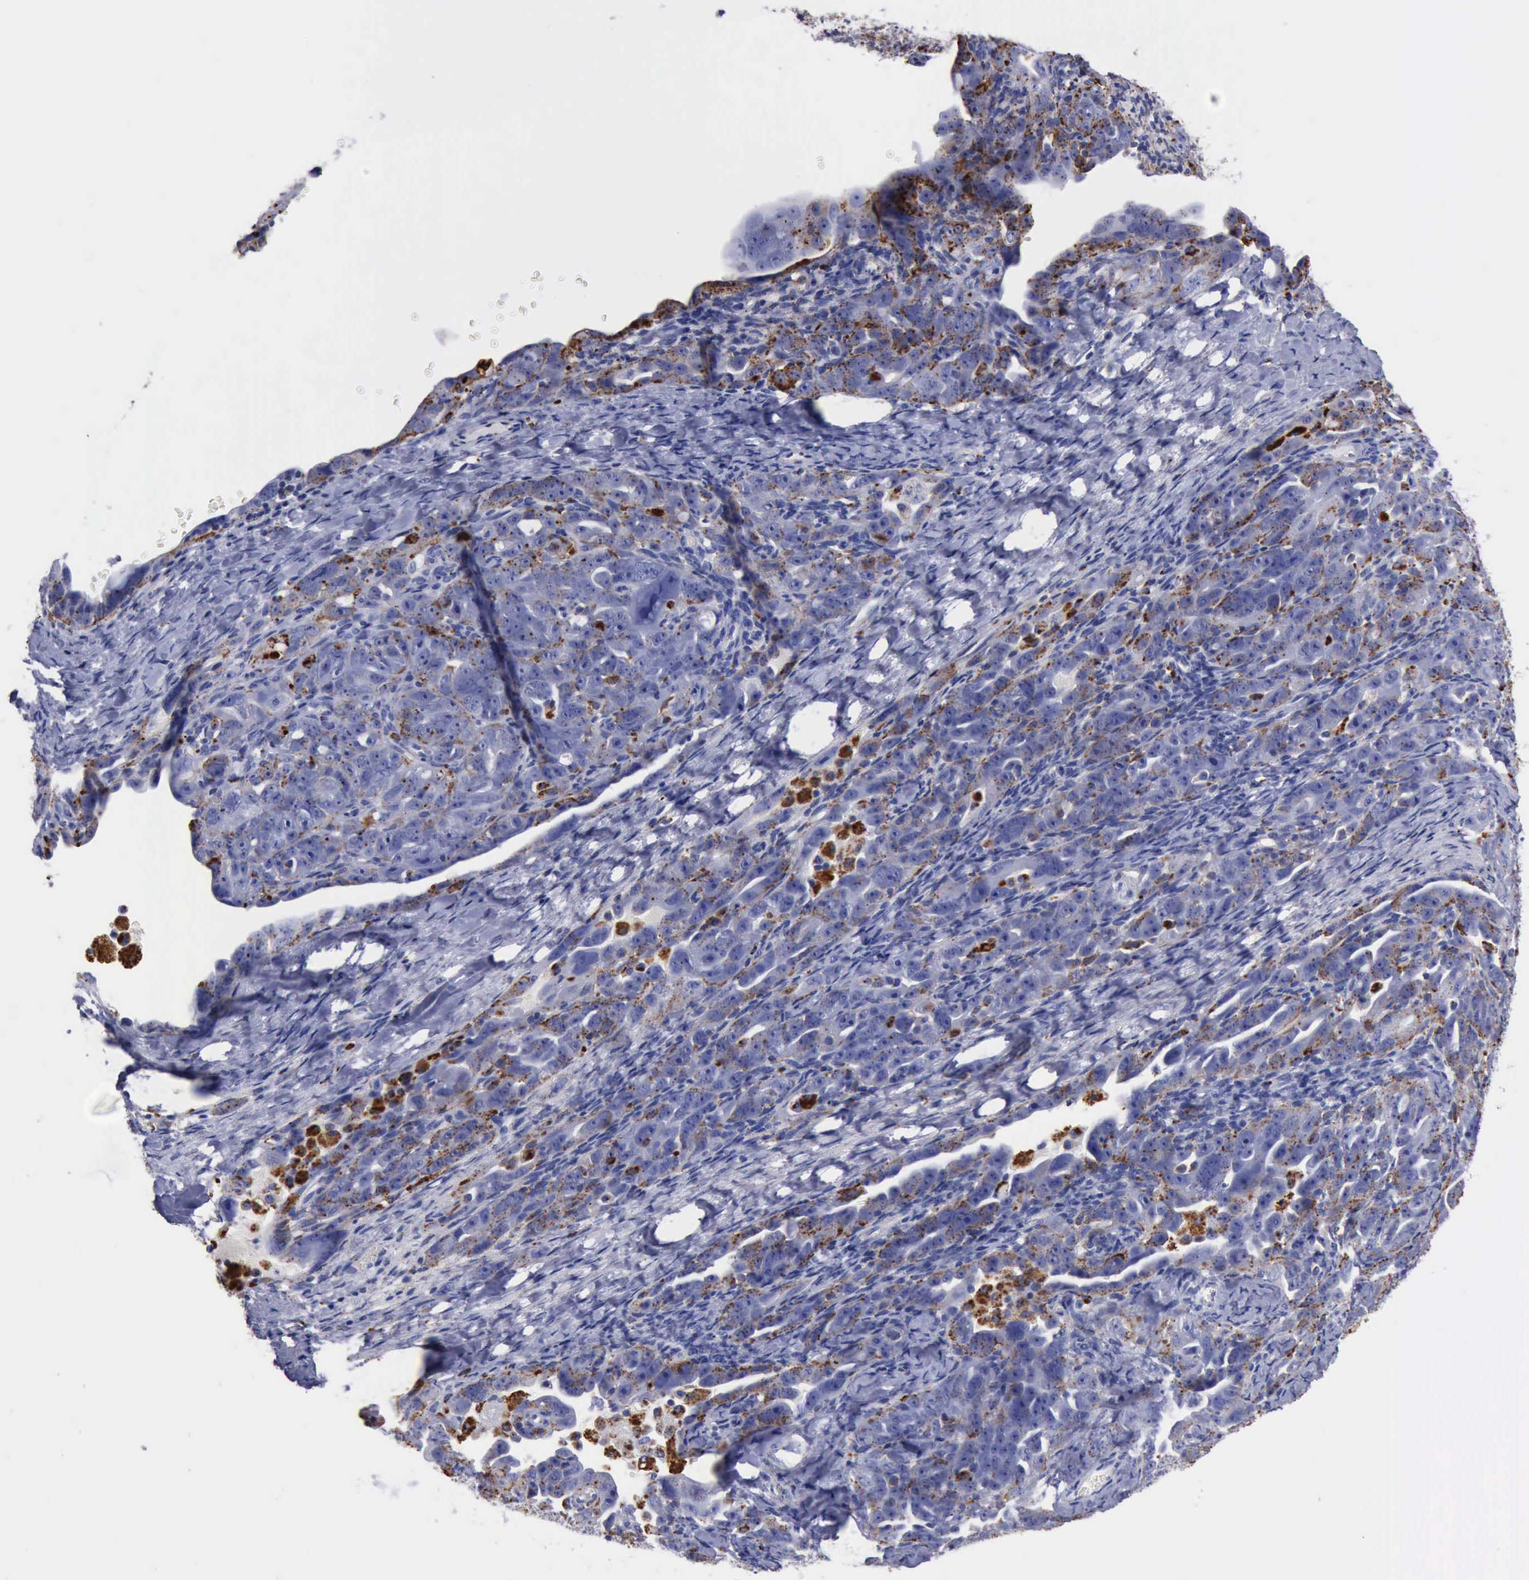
{"staining": {"intensity": "moderate", "quantity": ">75%", "location": "cytoplasmic/membranous"}, "tissue": "ovarian cancer", "cell_type": "Tumor cells", "image_type": "cancer", "snomed": [{"axis": "morphology", "description": "Cystadenocarcinoma, serous, NOS"}, {"axis": "topography", "description": "Ovary"}], "caption": "About >75% of tumor cells in human ovarian serous cystadenocarcinoma exhibit moderate cytoplasmic/membranous protein expression as visualized by brown immunohistochemical staining.", "gene": "CTSD", "patient": {"sex": "female", "age": 66}}